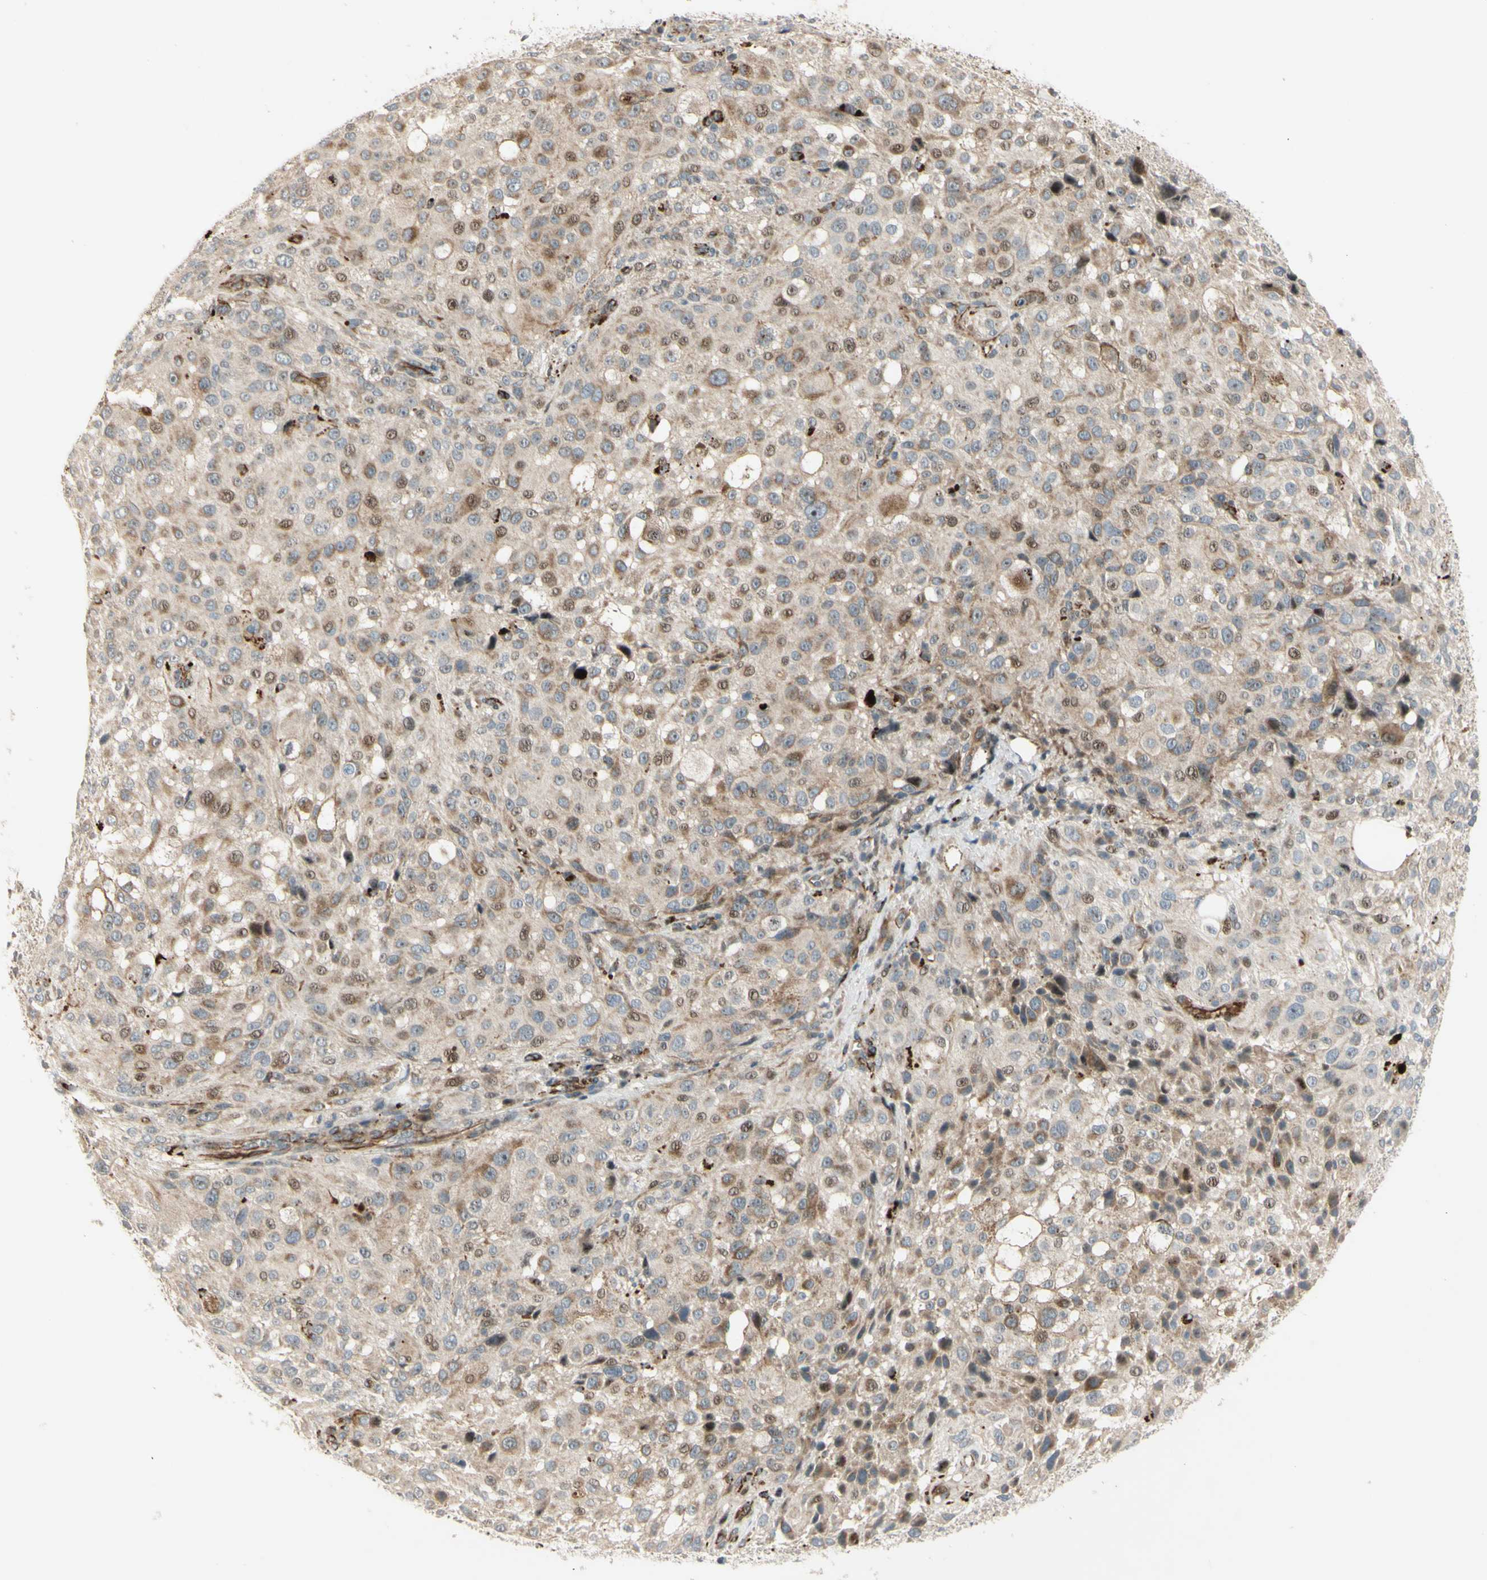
{"staining": {"intensity": "weak", "quantity": ">75%", "location": "cytoplasmic/membranous"}, "tissue": "melanoma", "cell_type": "Tumor cells", "image_type": "cancer", "snomed": [{"axis": "morphology", "description": "Necrosis, NOS"}, {"axis": "morphology", "description": "Malignant melanoma, NOS"}, {"axis": "topography", "description": "Skin"}], "caption": "This is a micrograph of immunohistochemistry staining of melanoma, which shows weak positivity in the cytoplasmic/membranous of tumor cells.", "gene": "NDFIP1", "patient": {"sex": "female", "age": 87}}